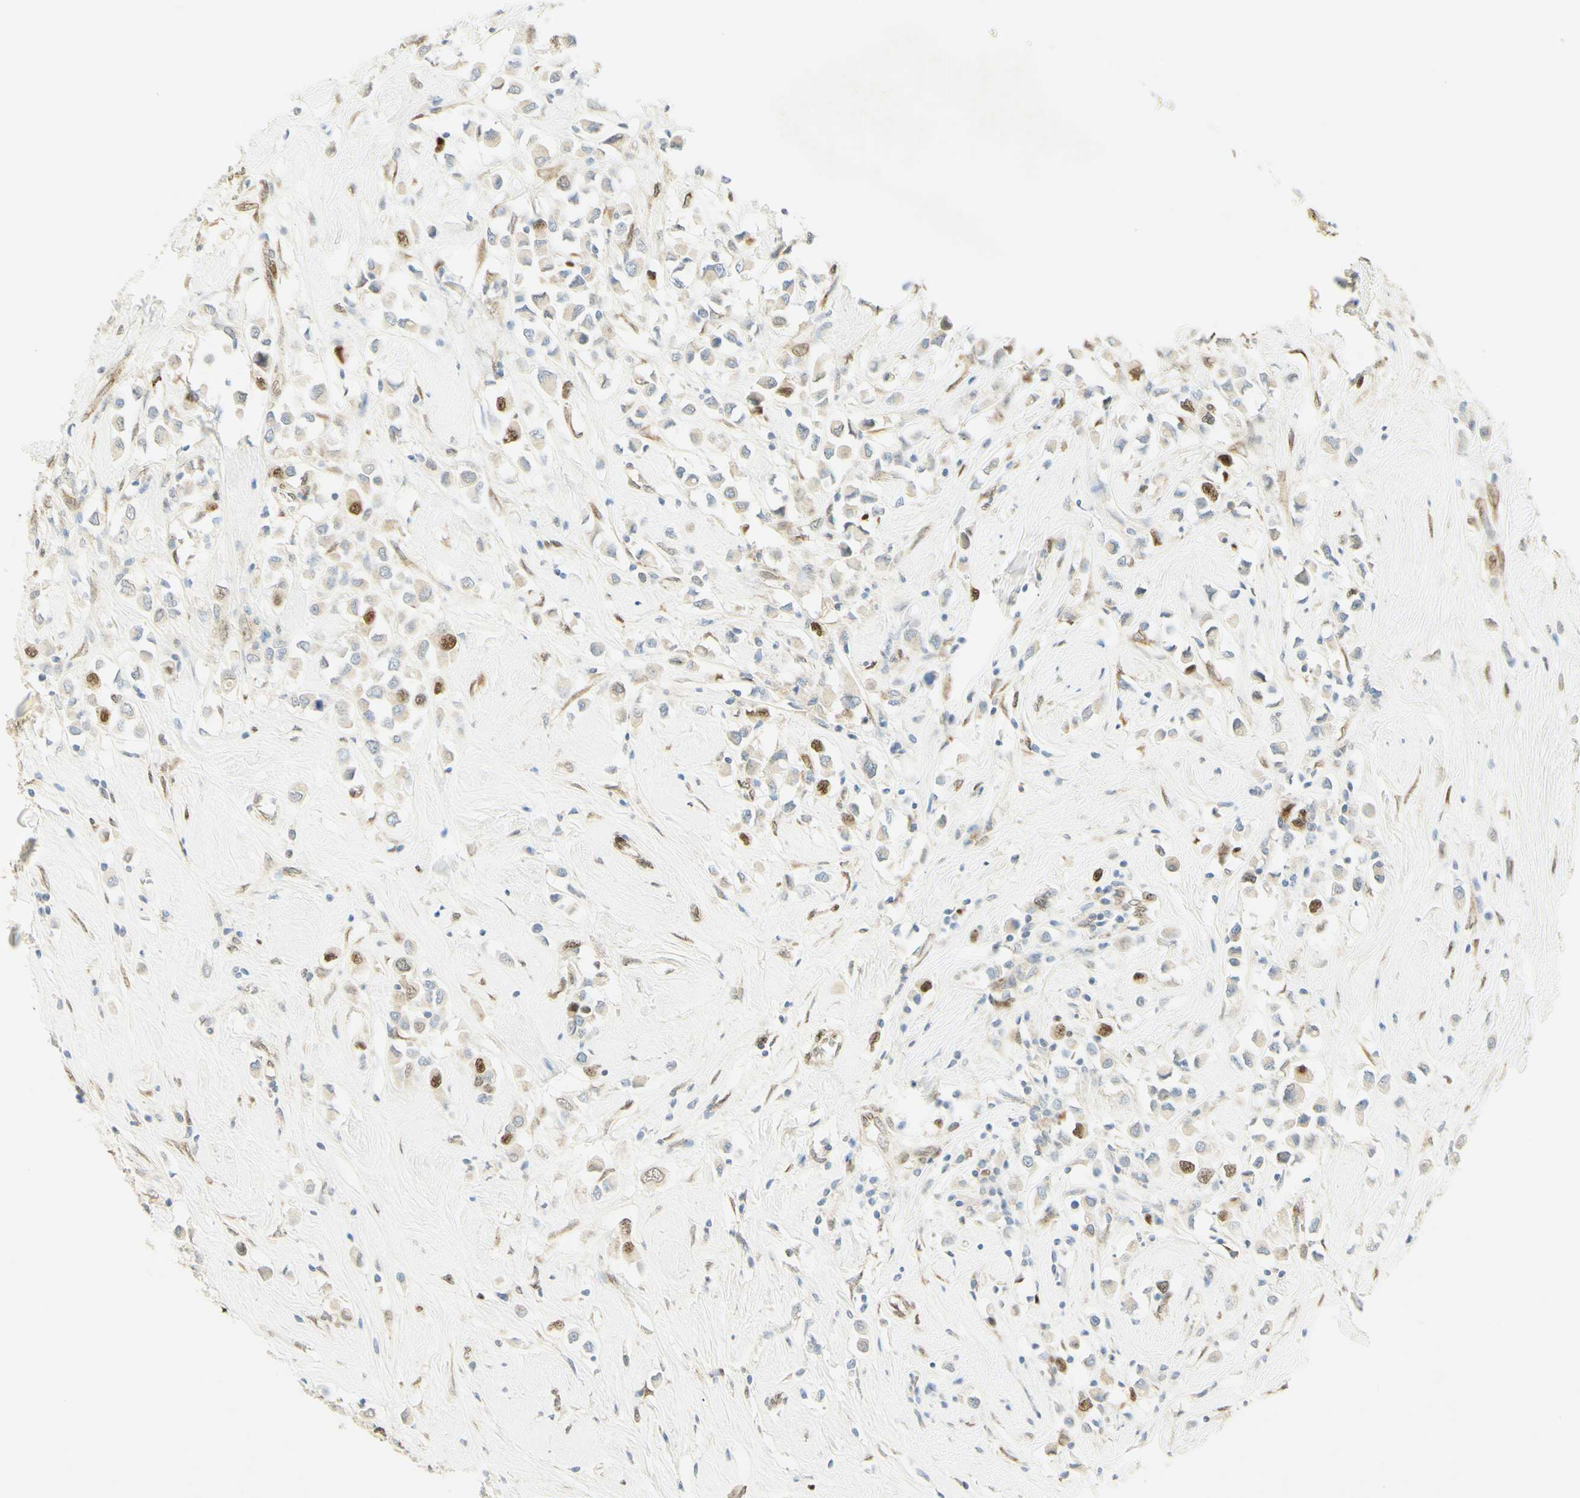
{"staining": {"intensity": "strong", "quantity": "<25%", "location": "nuclear"}, "tissue": "breast cancer", "cell_type": "Tumor cells", "image_type": "cancer", "snomed": [{"axis": "morphology", "description": "Duct carcinoma"}, {"axis": "topography", "description": "Breast"}], "caption": "This is a photomicrograph of immunohistochemistry (IHC) staining of breast invasive ductal carcinoma, which shows strong expression in the nuclear of tumor cells.", "gene": "E2F1", "patient": {"sex": "female", "age": 61}}